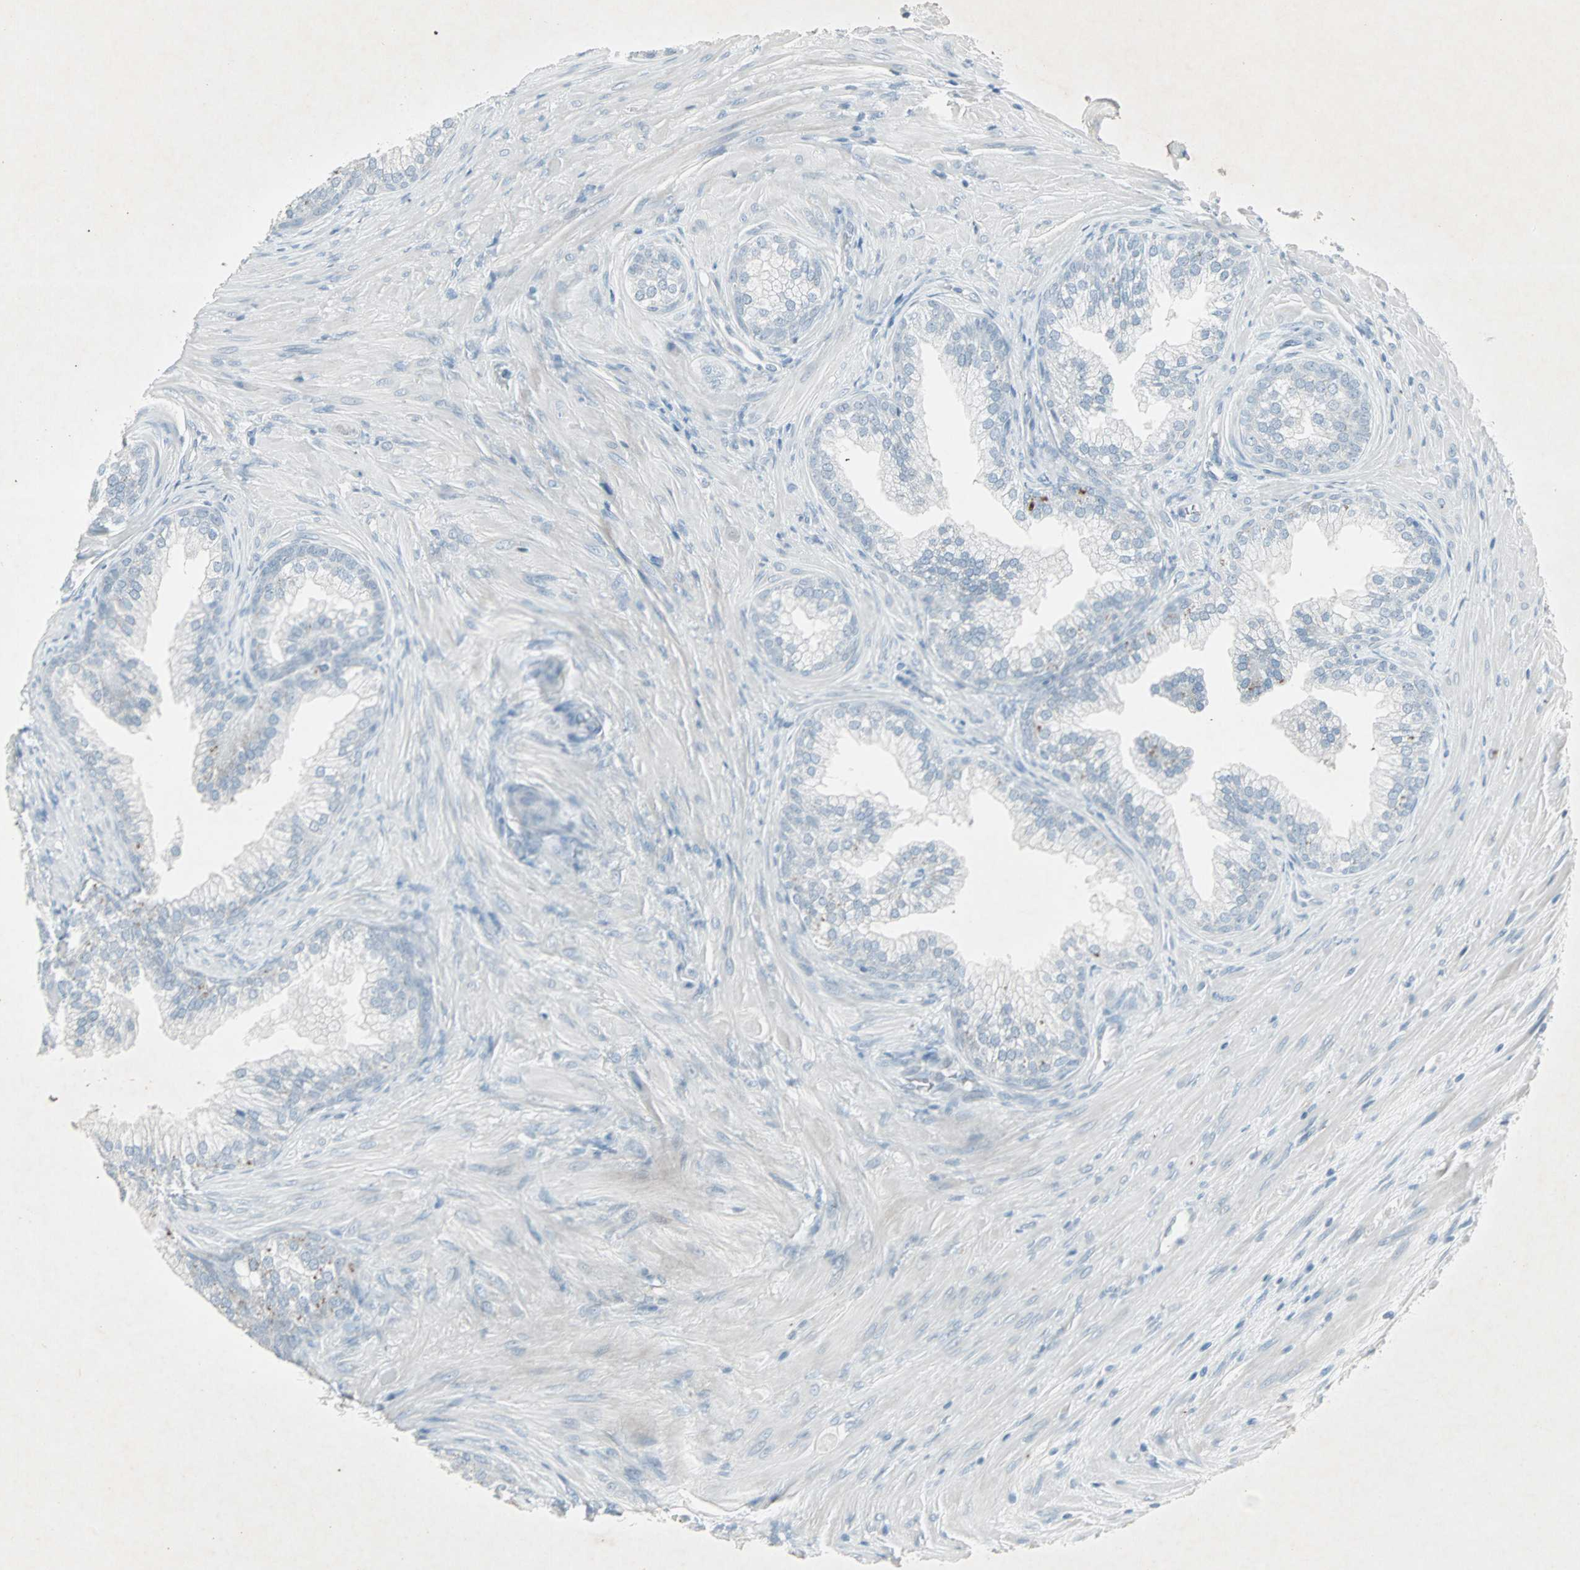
{"staining": {"intensity": "moderate", "quantity": "<25%", "location": "cytoplasmic/membranous"}, "tissue": "prostate", "cell_type": "Glandular cells", "image_type": "normal", "snomed": [{"axis": "morphology", "description": "Normal tissue, NOS"}, {"axis": "topography", "description": "Prostate"}], "caption": "Glandular cells demonstrate low levels of moderate cytoplasmic/membranous staining in approximately <25% of cells in unremarkable prostate. (DAB (3,3'-diaminobenzidine) IHC, brown staining for protein, blue staining for nuclei).", "gene": "LANCL3", "patient": {"sex": "male", "age": 76}}